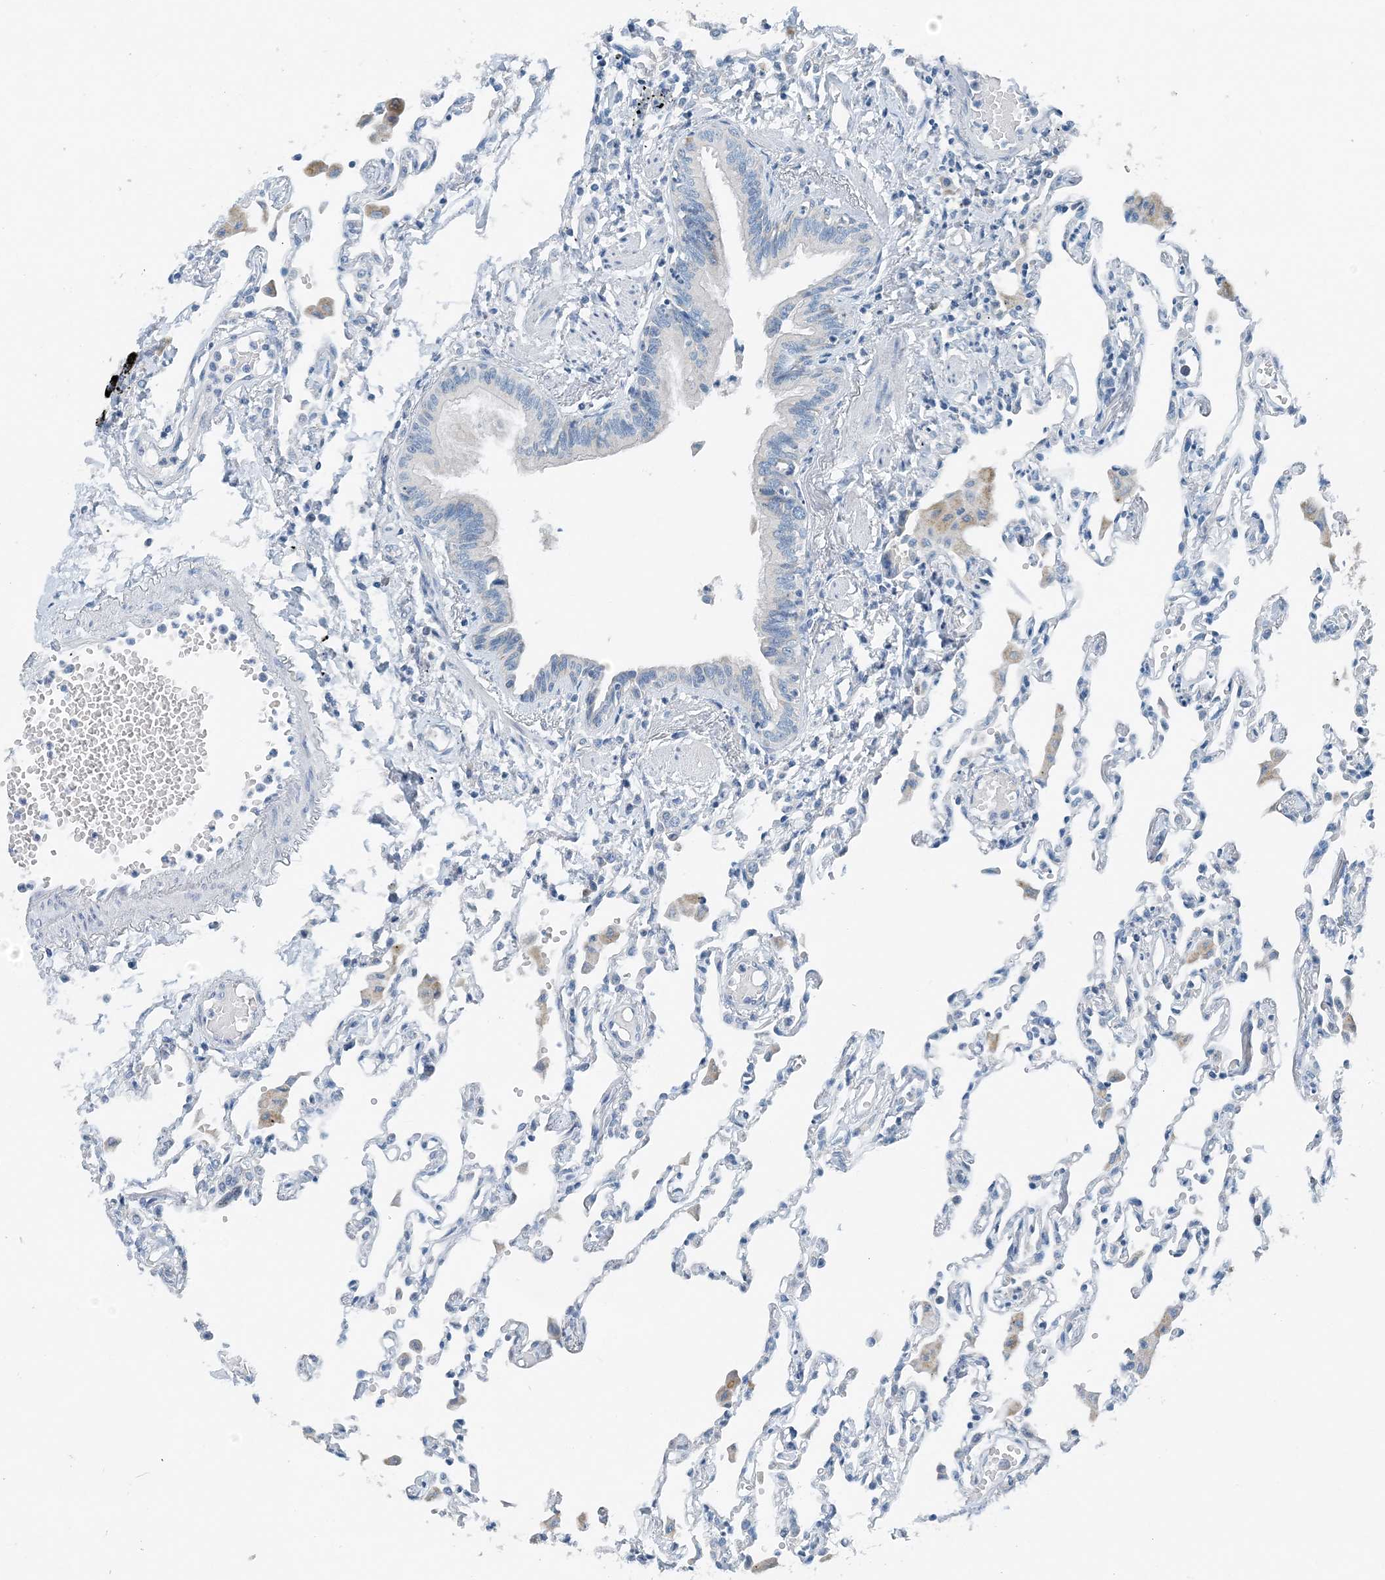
{"staining": {"intensity": "negative", "quantity": "none", "location": "none"}, "tissue": "lung", "cell_type": "Alveolar cells", "image_type": "normal", "snomed": [{"axis": "morphology", "description": "Normal tissue, NOS"}, {"axis": "topography", "description": "Bronchus"}, {"axis": "topography", "description": "Lung"}], "caption": "DAB (3,3'-diaminobenzidine) immunohistochemical staining of benign human lung displays no significant expression in alveolar cells.", "gene": "EEF1A2", "patient": {"sex": "female", "age": 49}}